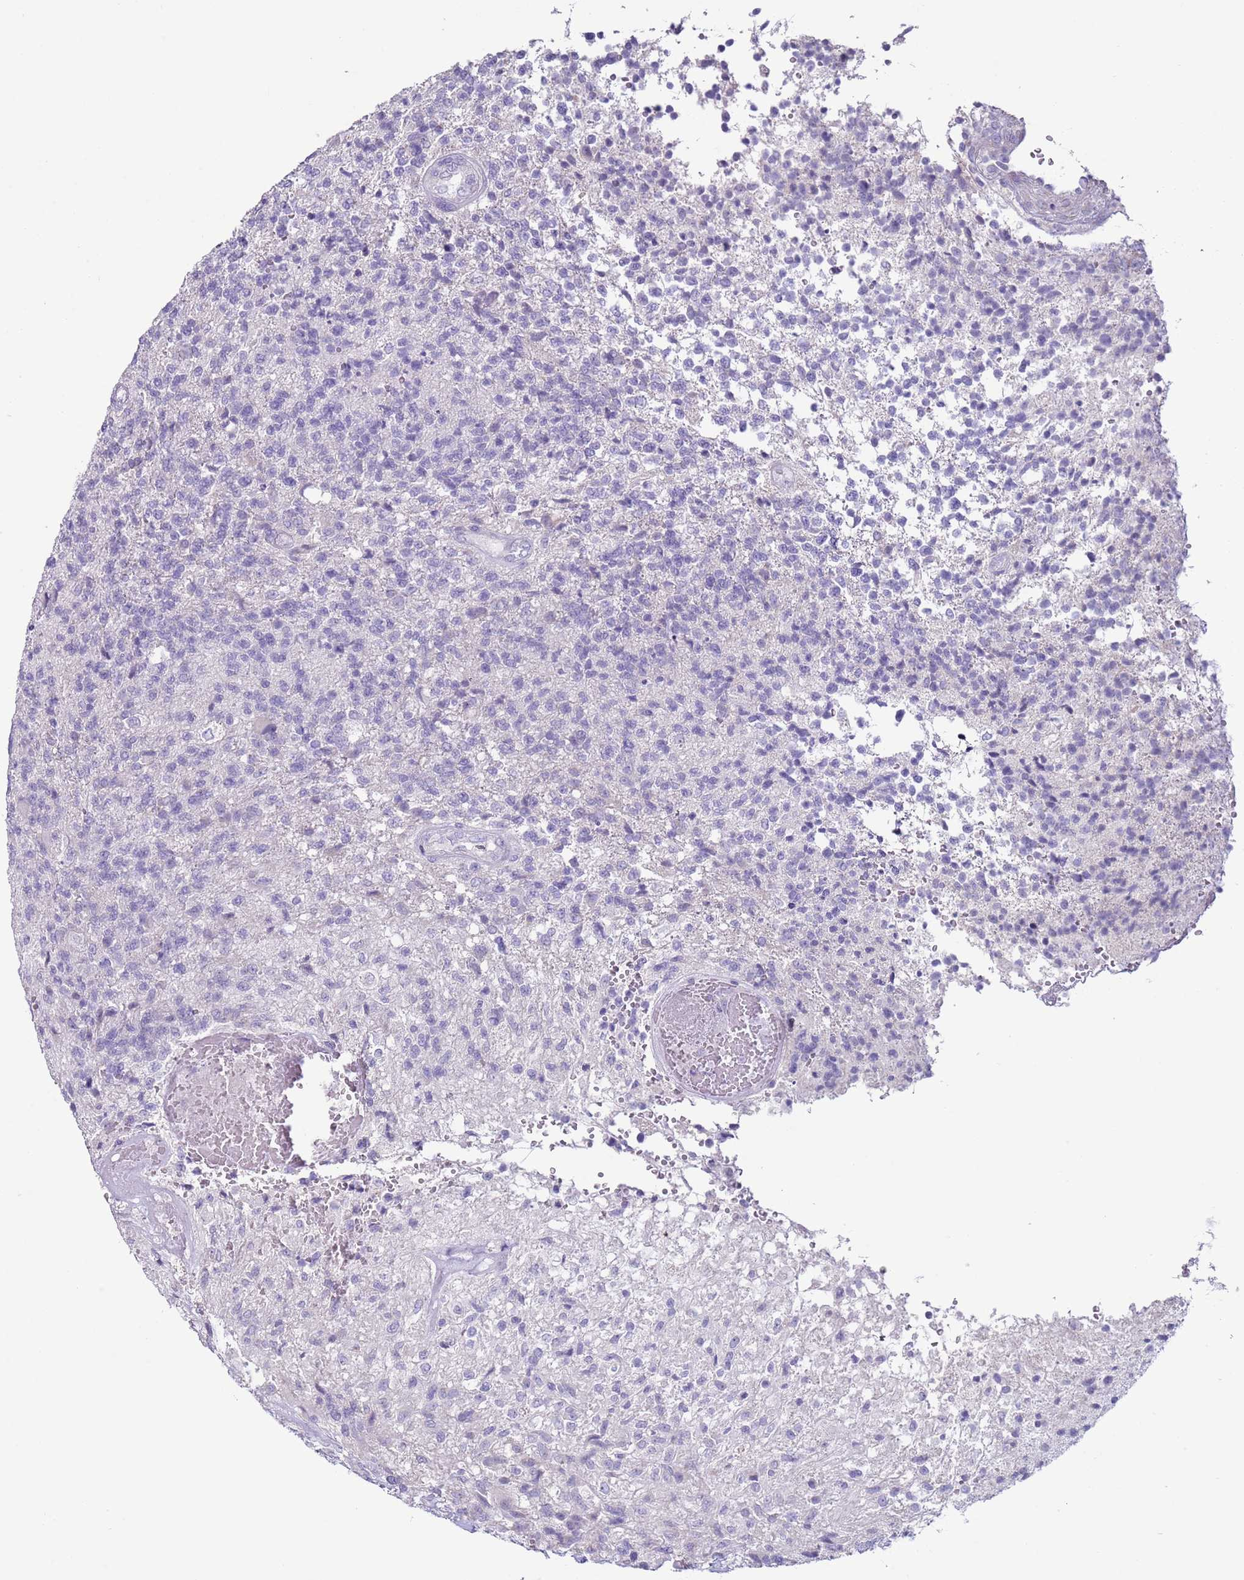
{"staining": {"intensity": "negative", "quantity": "none", "location": "none"}, "tissue": "glioma", "cell_type": "Tumor cells", "image_type": "cancer", "snomed": [{"axis": "morphology", "description": "Glioma, malignant, High grade"}, {"axis": "topography", "description": "Brain"}], "caption": "Image shows no significant protein positivity in tumor cells of glioma.", "gene": "NPAP1", "patient": {"sex": "male", "age": 56}}